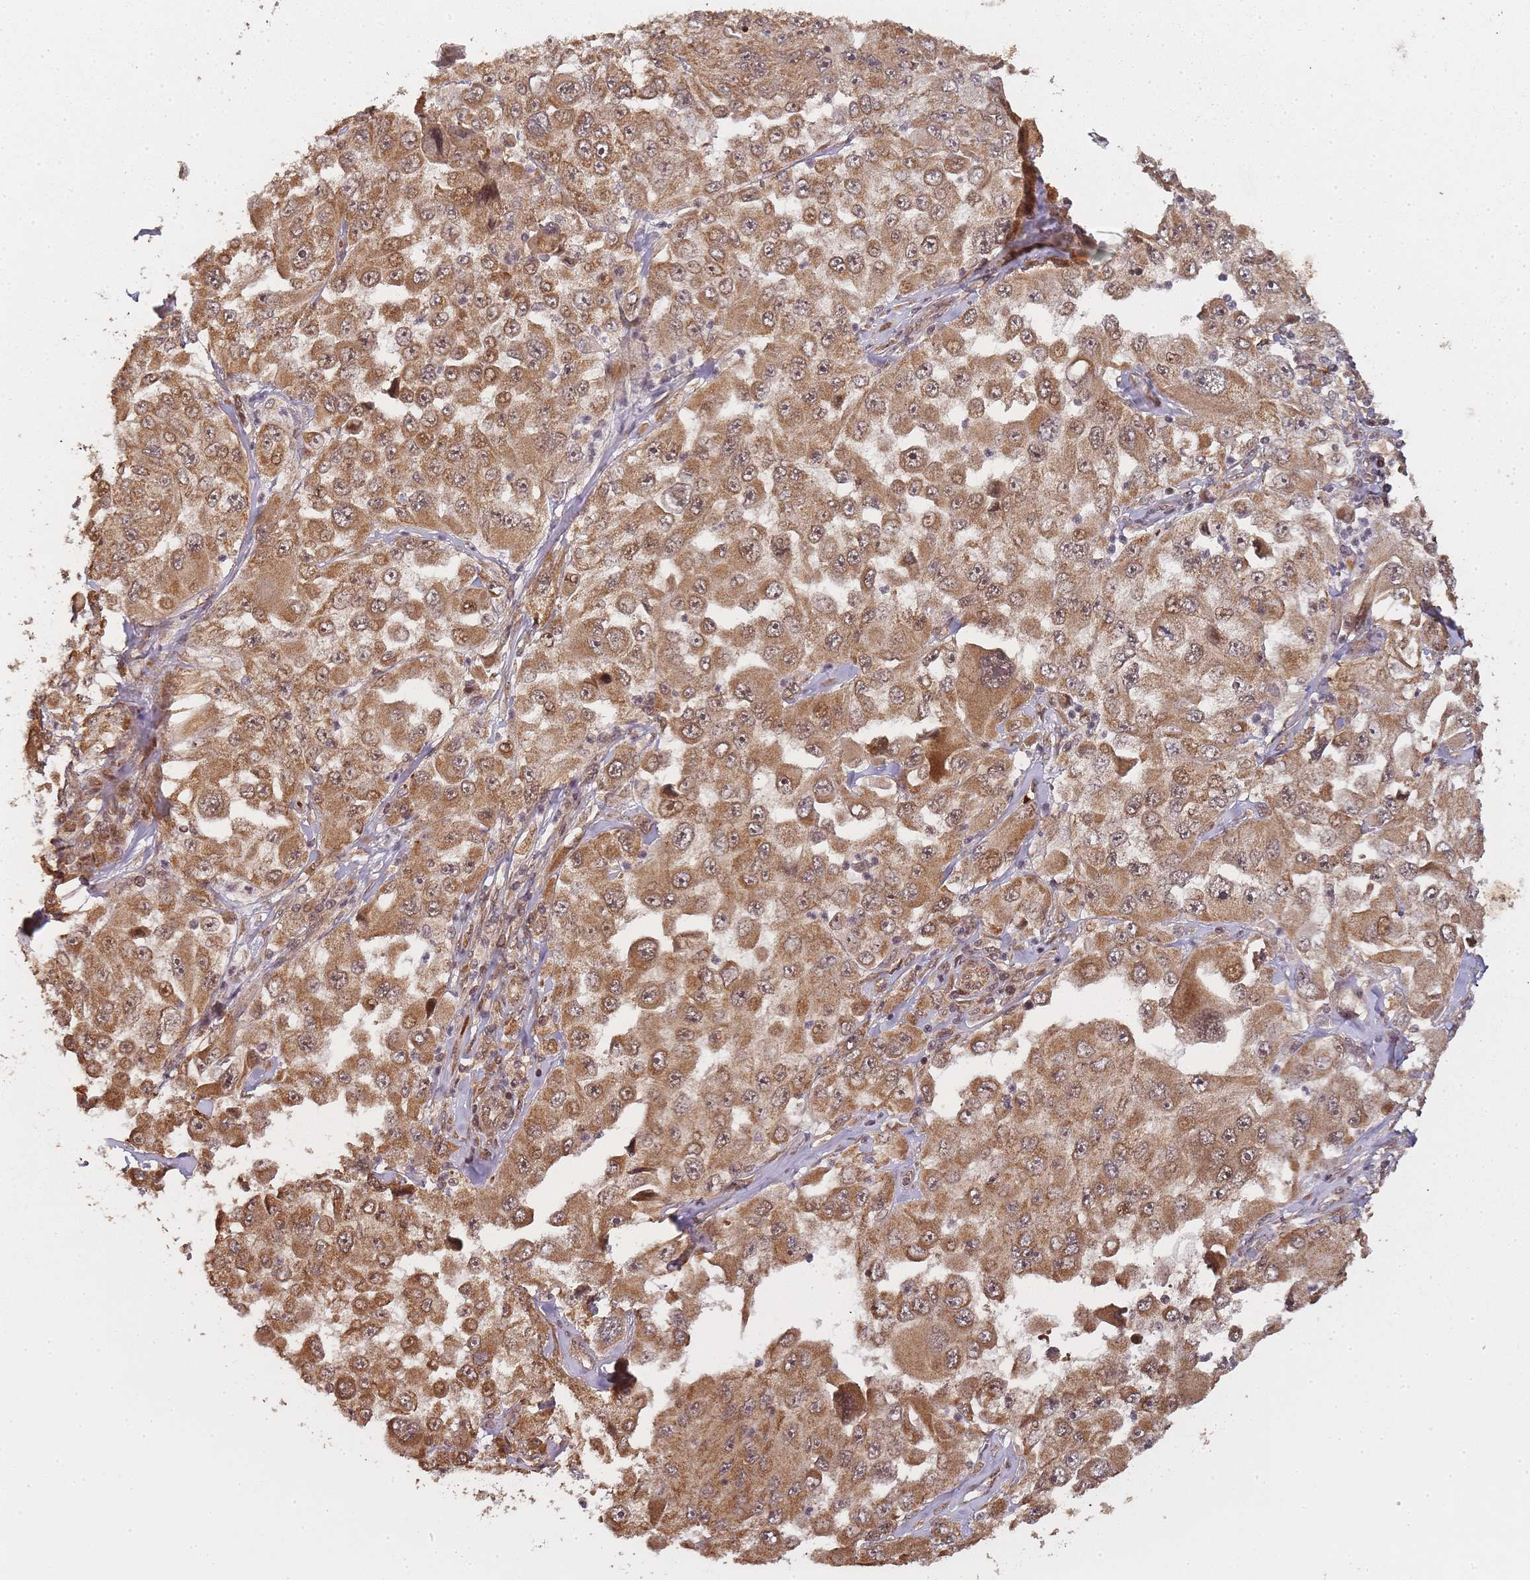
{"staining": {"intensity": "moderate", "quantity": ">75%", "location": "cytoplasmic/membranous,nuclear"}, "tissue": "melanoma", "cell_type": "Tumor cells", "image_type": "cancer", "snomed": [{"axis": "morphology", "description": "Malignant melanoma, Metastatic site"}, {"axis": "topography", "description": "Lymph node"}], "caption": "Brown immunohistochemical staining in human malignant melanoma (metastatic site) displays moderate cytoplasmic/membranous and nuclear expression in approximately >75% of tumor cells. Nuclei are stained in blue.", "gene": "ZNF497", "patient": {"sex": "male", "age": 62}}